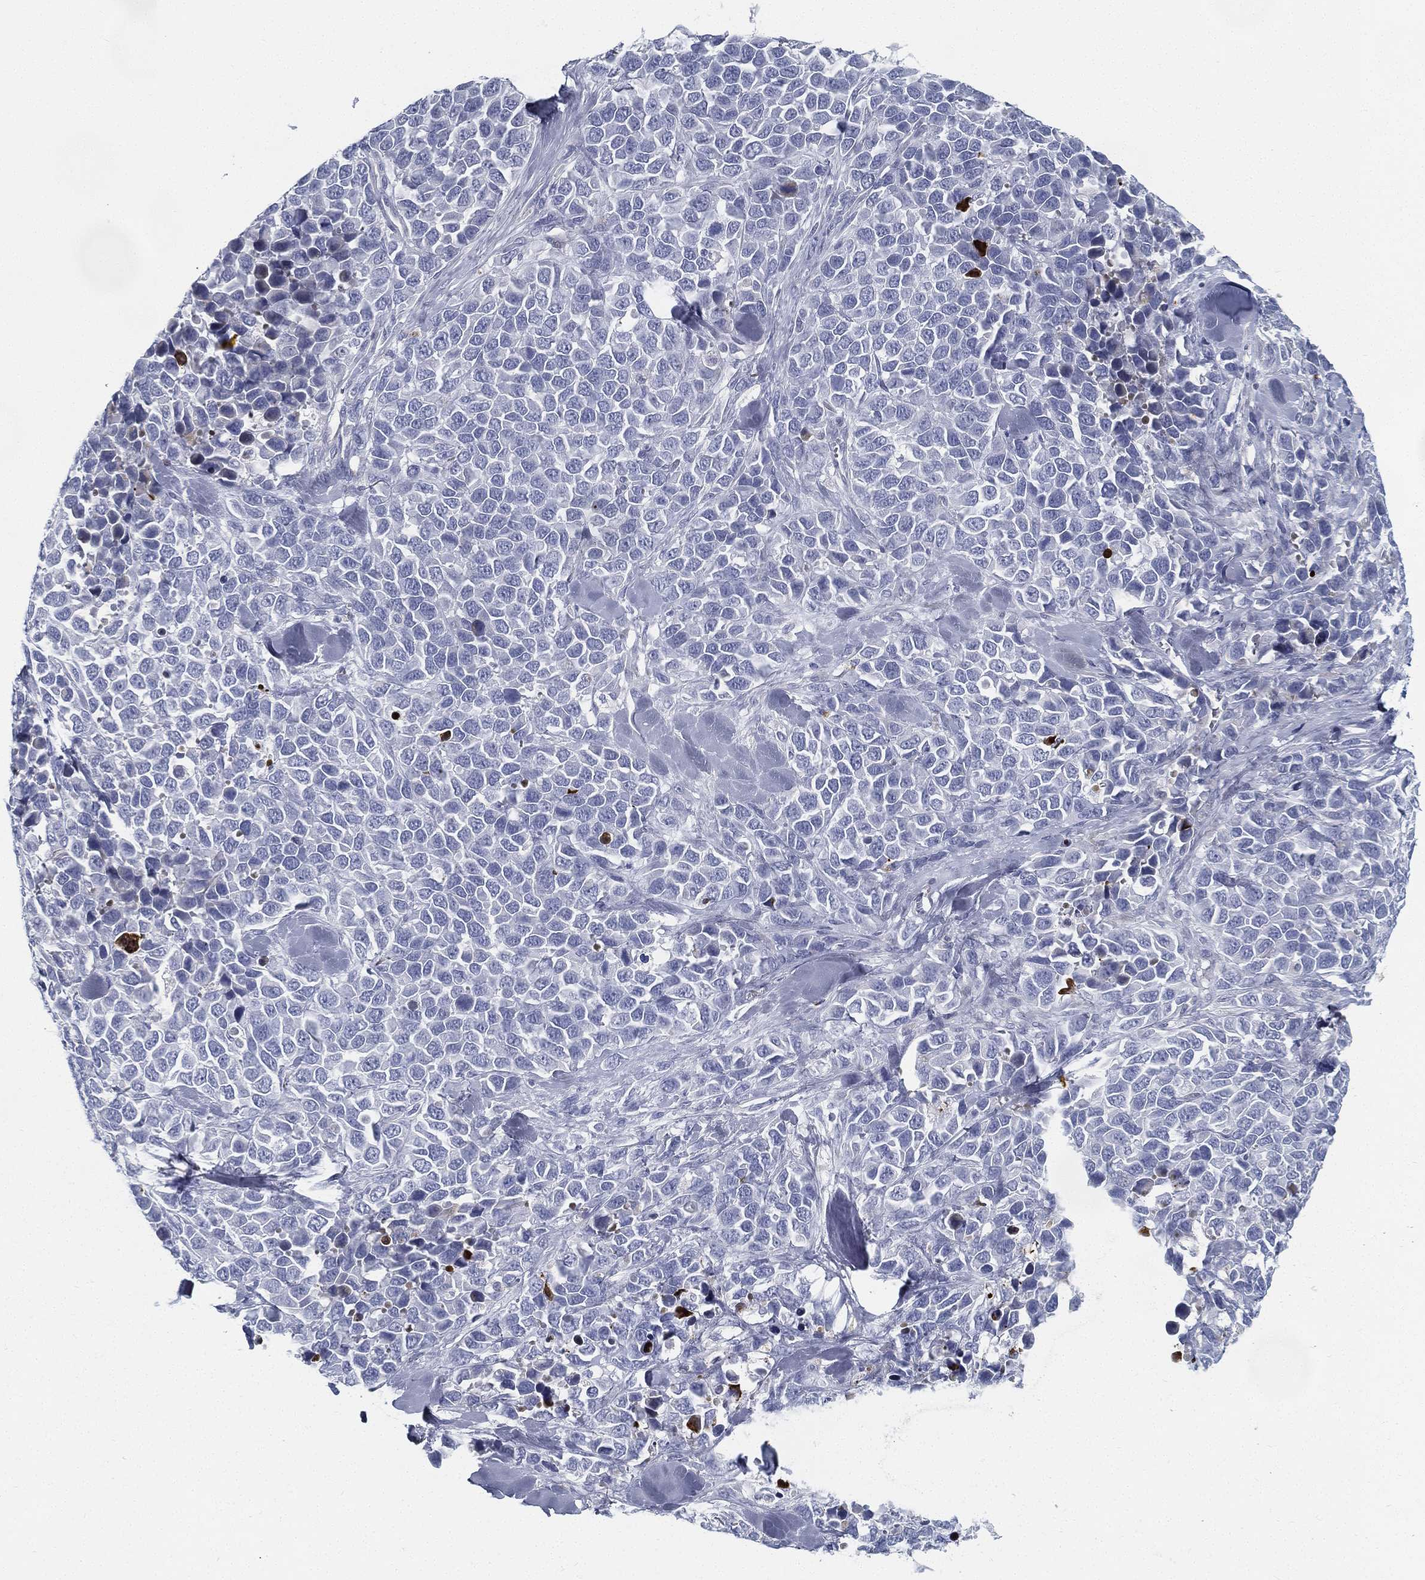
{"staining": {"intensity": "negative", "quantity": "none", "location": "none"}, "tissue": "melanoma", "cell_type": "Tumor cells", "image_type": "cancer", "snomed": [{"axis": "morphology", "description": "Malignant melanoma, Metastatic site"}, {"axis": "topography", "description": "Skin"}], "caption": "Melanoma was stained to show a protein in brown. There is no significant positivity in tumor cells.", "gene": "SPPL2C", "patient": {"sex": "male", "age": 84}}